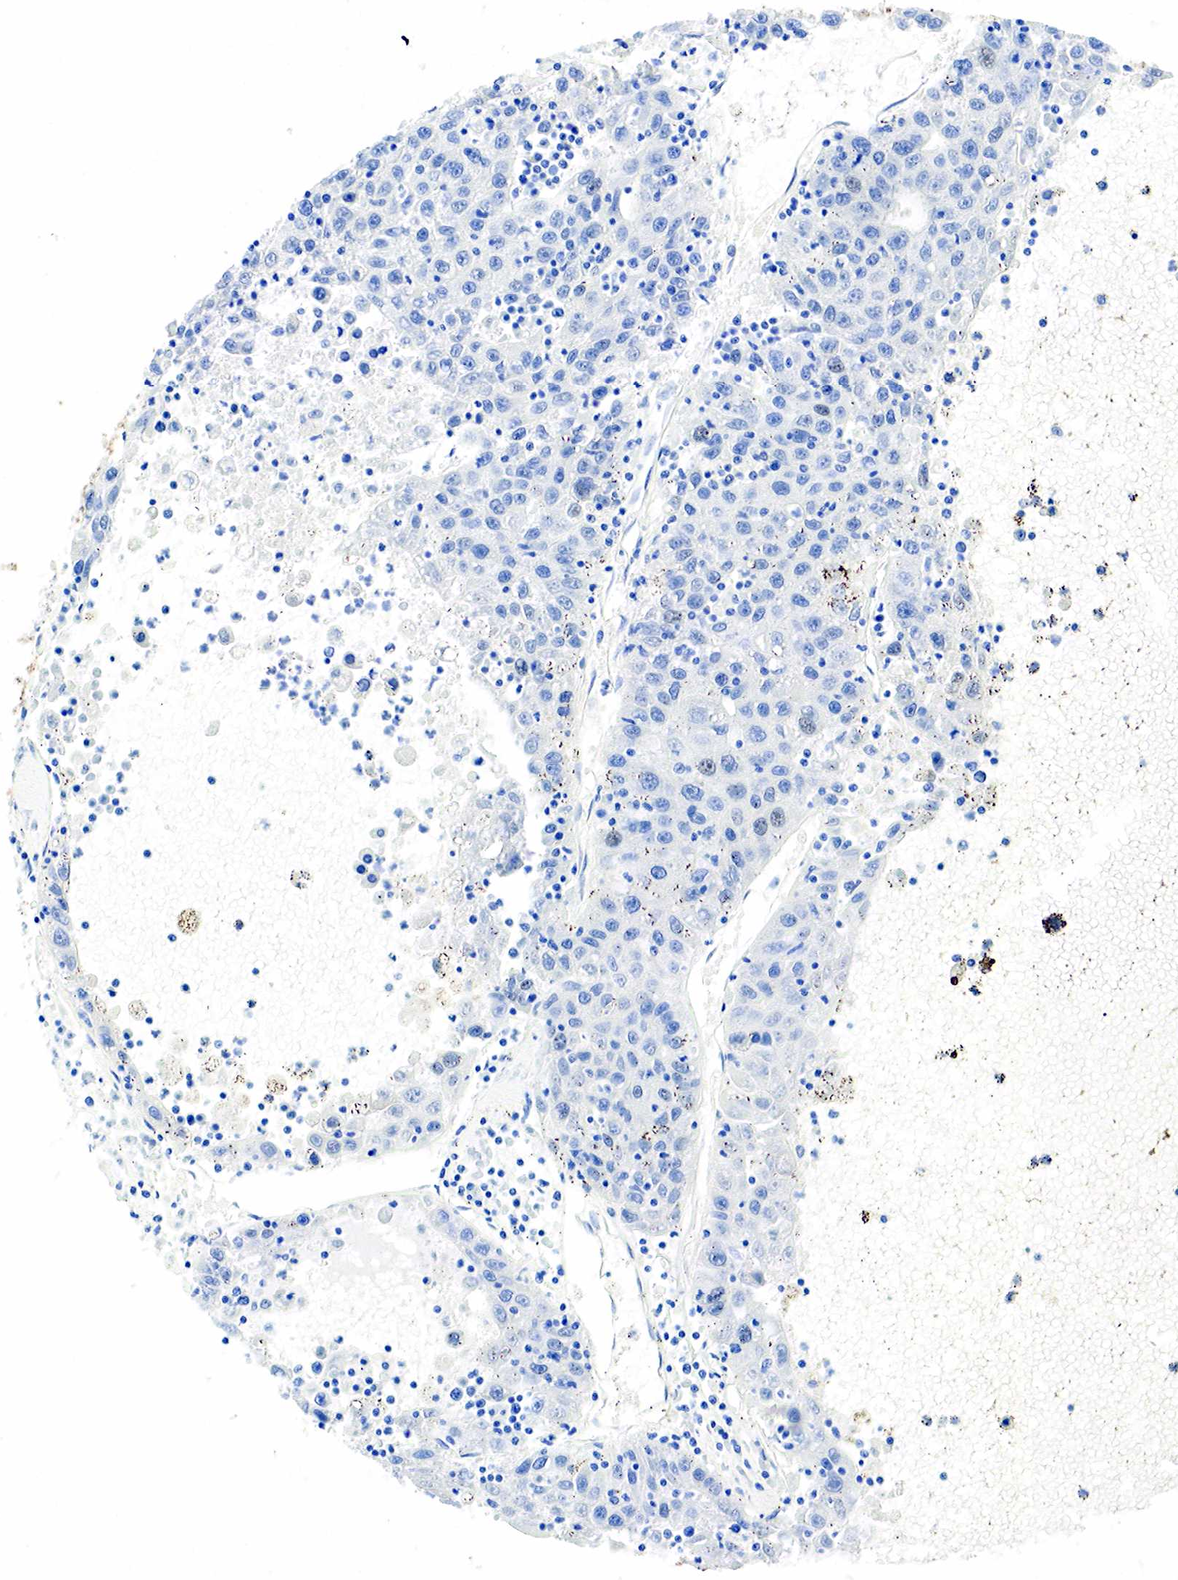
{"staining": {"intensity": "negative", "quantity": "none", "location": "none"}, "tissue": "liver cancer", "cell_type": "Tumor cells", "image_type": "cancer", "snomed": [{"axis": "morphology", "description": "Carcinoma, Hepatocellular, NOS"}, {"axis": "topography", "description": "Liver"}], "caption": "A high-resolution image shows immunohistochemistry (IHC) staining of liver cancer (hepatocellular carcinoma), which reveals no significant staining in tumor cells. (DAB (3,3'-diaminobenzidine) immunohistochemistry, high magnification).", "gene": "KRT7", "patient": {"sex": "male", "age": 49}}